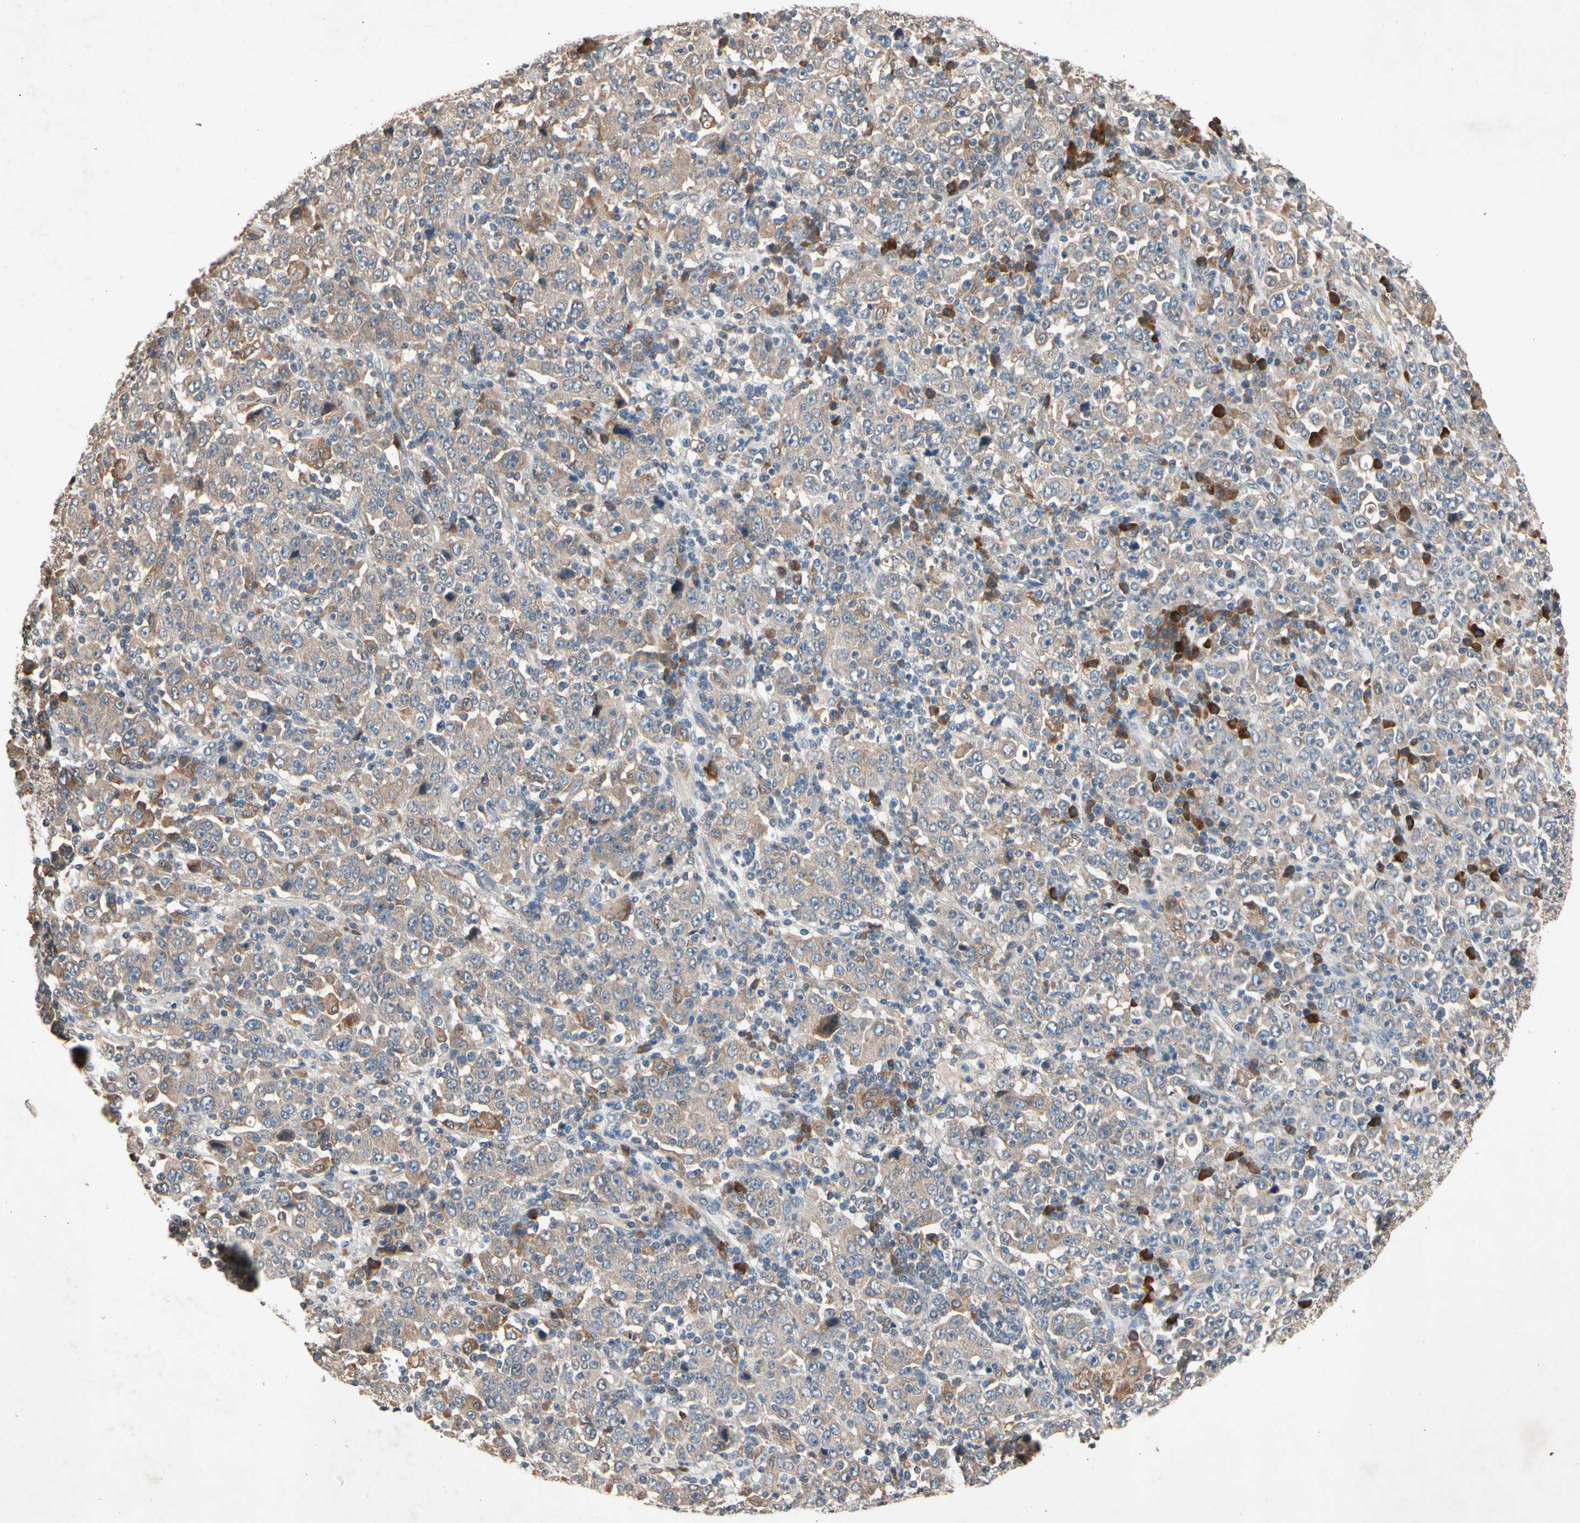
{"staining": {"intensity": "moderate", "quantity": ">75%", "location": "cytoplasmic/membranous"}, "tissue": "stomach cancer", "cell_type": "Tumor cells", "image_type": "cancer", "snomed": [{"axis": "morphology", "description": "Normal tissue, NOS"}, {"axis": "morphology", "description": "Adenocarcinoma, NOS"}, {"axis": "topography", "description": "Stomach, upper"}, {"axis": "topography", "description": "Stomach"}], "caption": "This histopathology image reveals immunohistochemistry staining of stomach adenocarcinoma, with medium moderate cytoplasmic/membranous expression in approximately >75% of tumor cells.", "gene": "PRDX4", "patient": {"sex": "male", "age": 59}}